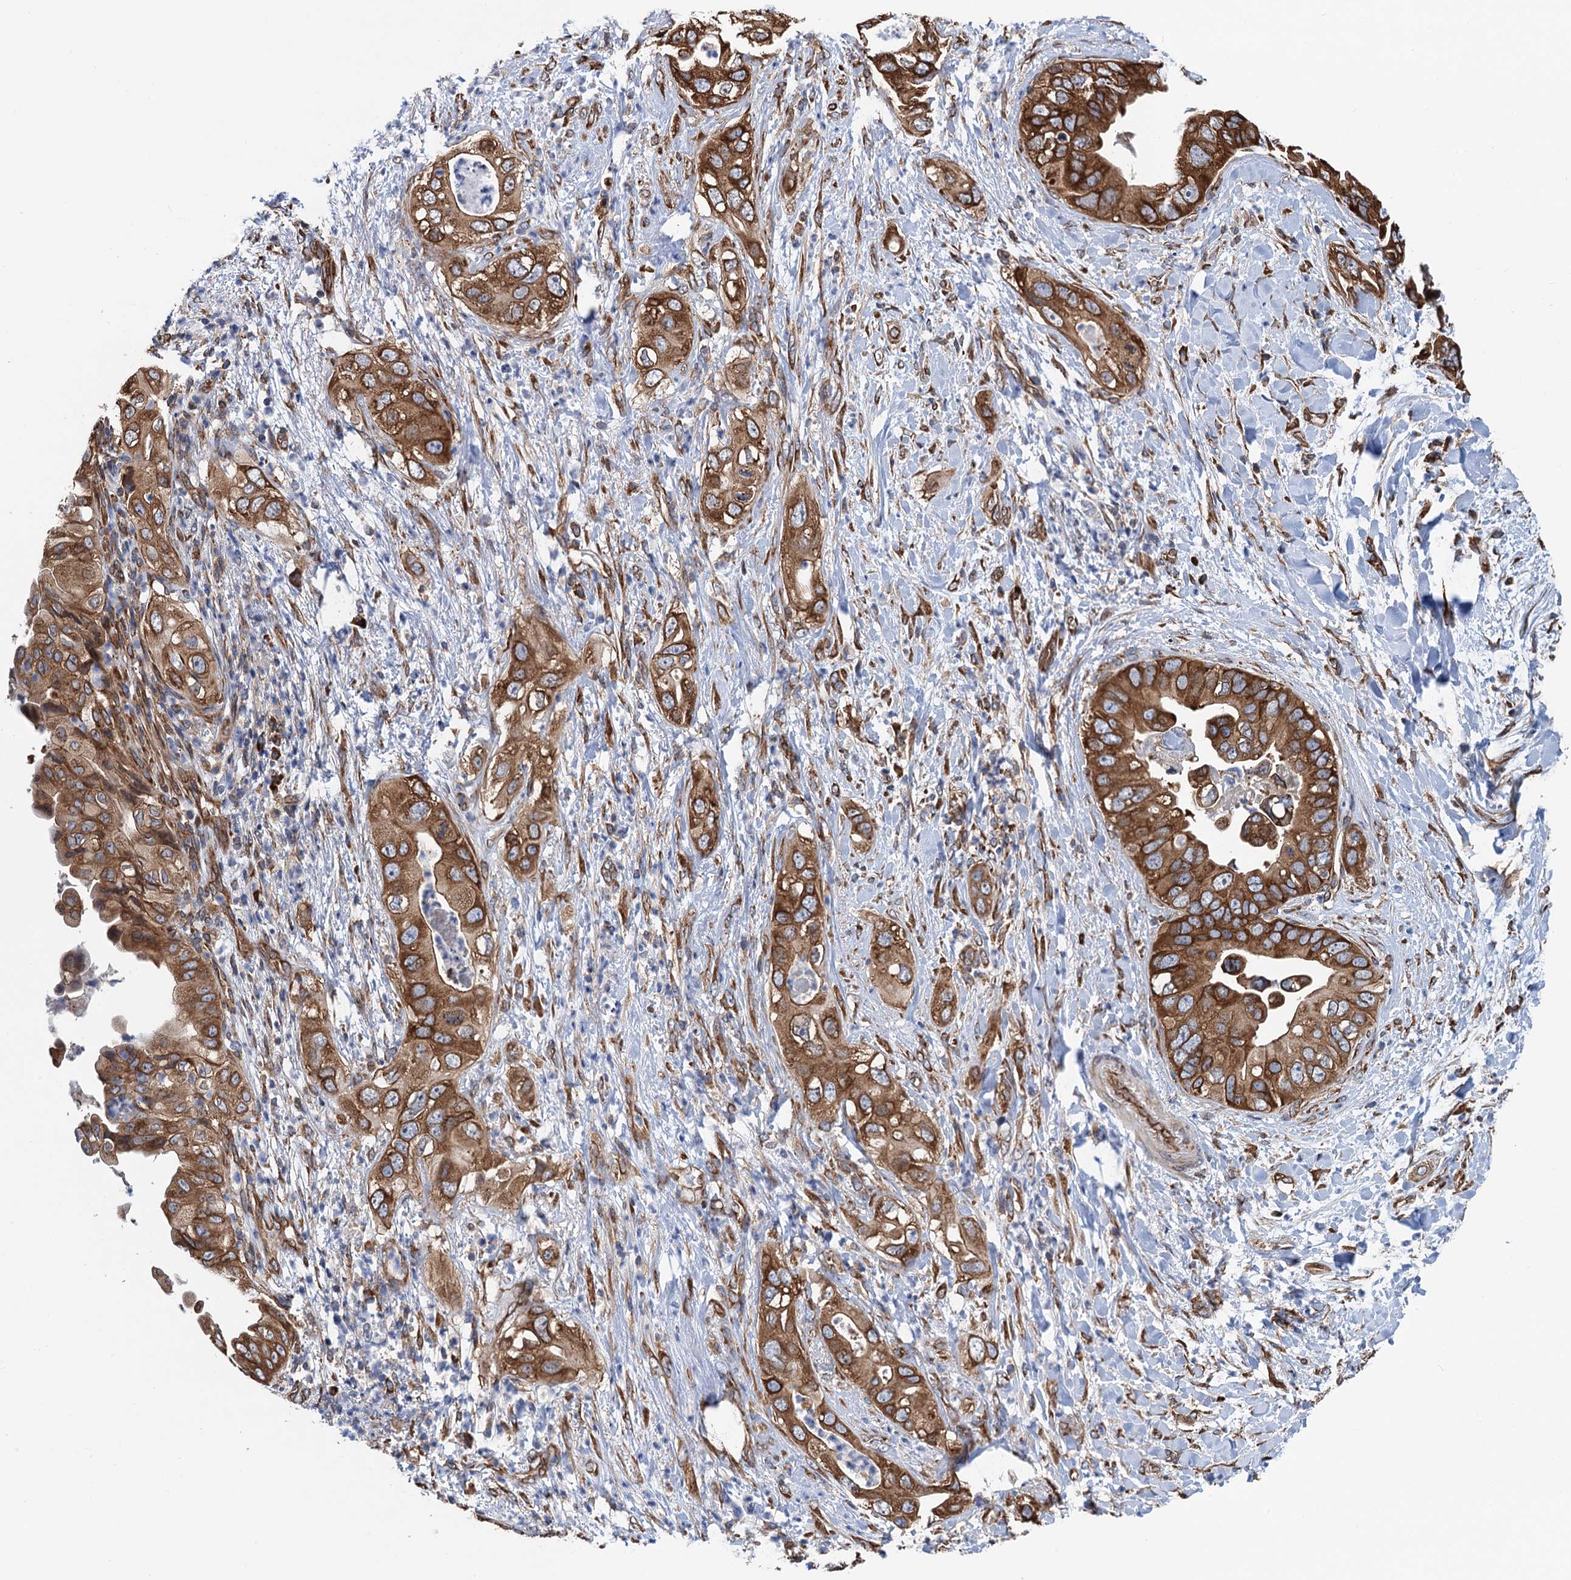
{"staining": {"intensity": "strong", "quantity": ">75%", "location": "cytoplasmic/membranous"}, "tissue": "pancreatic cancer", "cell_type": "Tumor cells", "image_type": "cancer", "snomed": [{"axis": "morphology", "description": "Adenocarcinoma, NOS"}, {"axis": "topography", "description": "Pancreas"}], "caption": "A micrograph of pancreatic adenocarcinoma stained for a protein displays strong cytoplasmic/membranous brown staining in tumor cells. (IHC, brightfield microscopy, high magnification).", "gene": "SLC12A7", "patient": {"sex": "female", "age": 78}}